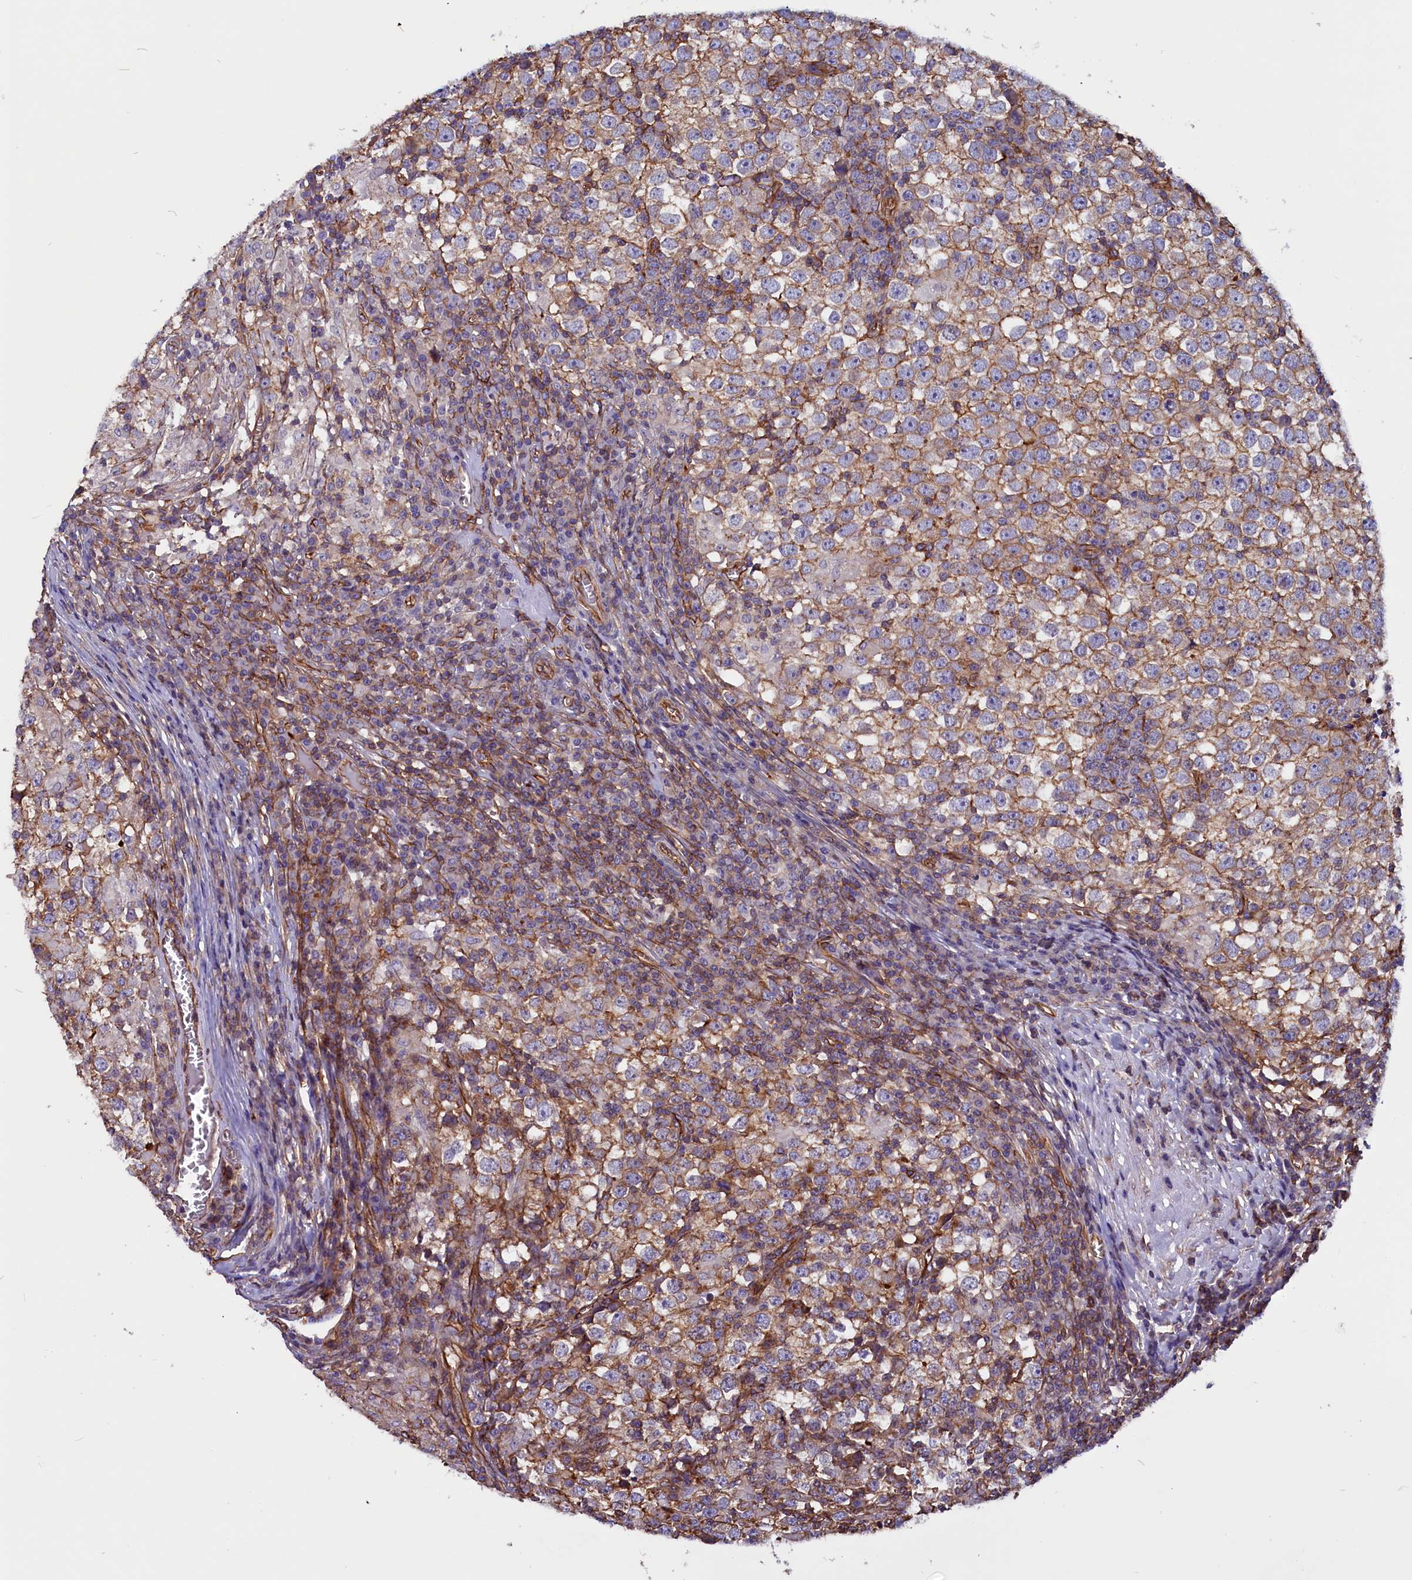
{"staining": {"intensity": "moderate", "quantity": ">75%", "location": "cytoplasmic/membranous"}, "tissue": "testis cancer", "cell_type": "Tumor cells", "image_type": "cancer", "snomed": [{"axis": "morphology", "description": "Seminoma, NOS"}, {"axis": "topography", "description": "Testis"}], "caption": "Moderate cytoplasmic/membranous protein staining is appreciated in approximately >75% of tumor cells in testis seminoma.", "gene": "ZNF749", "patient": {"sex": "male", "age": 65}}